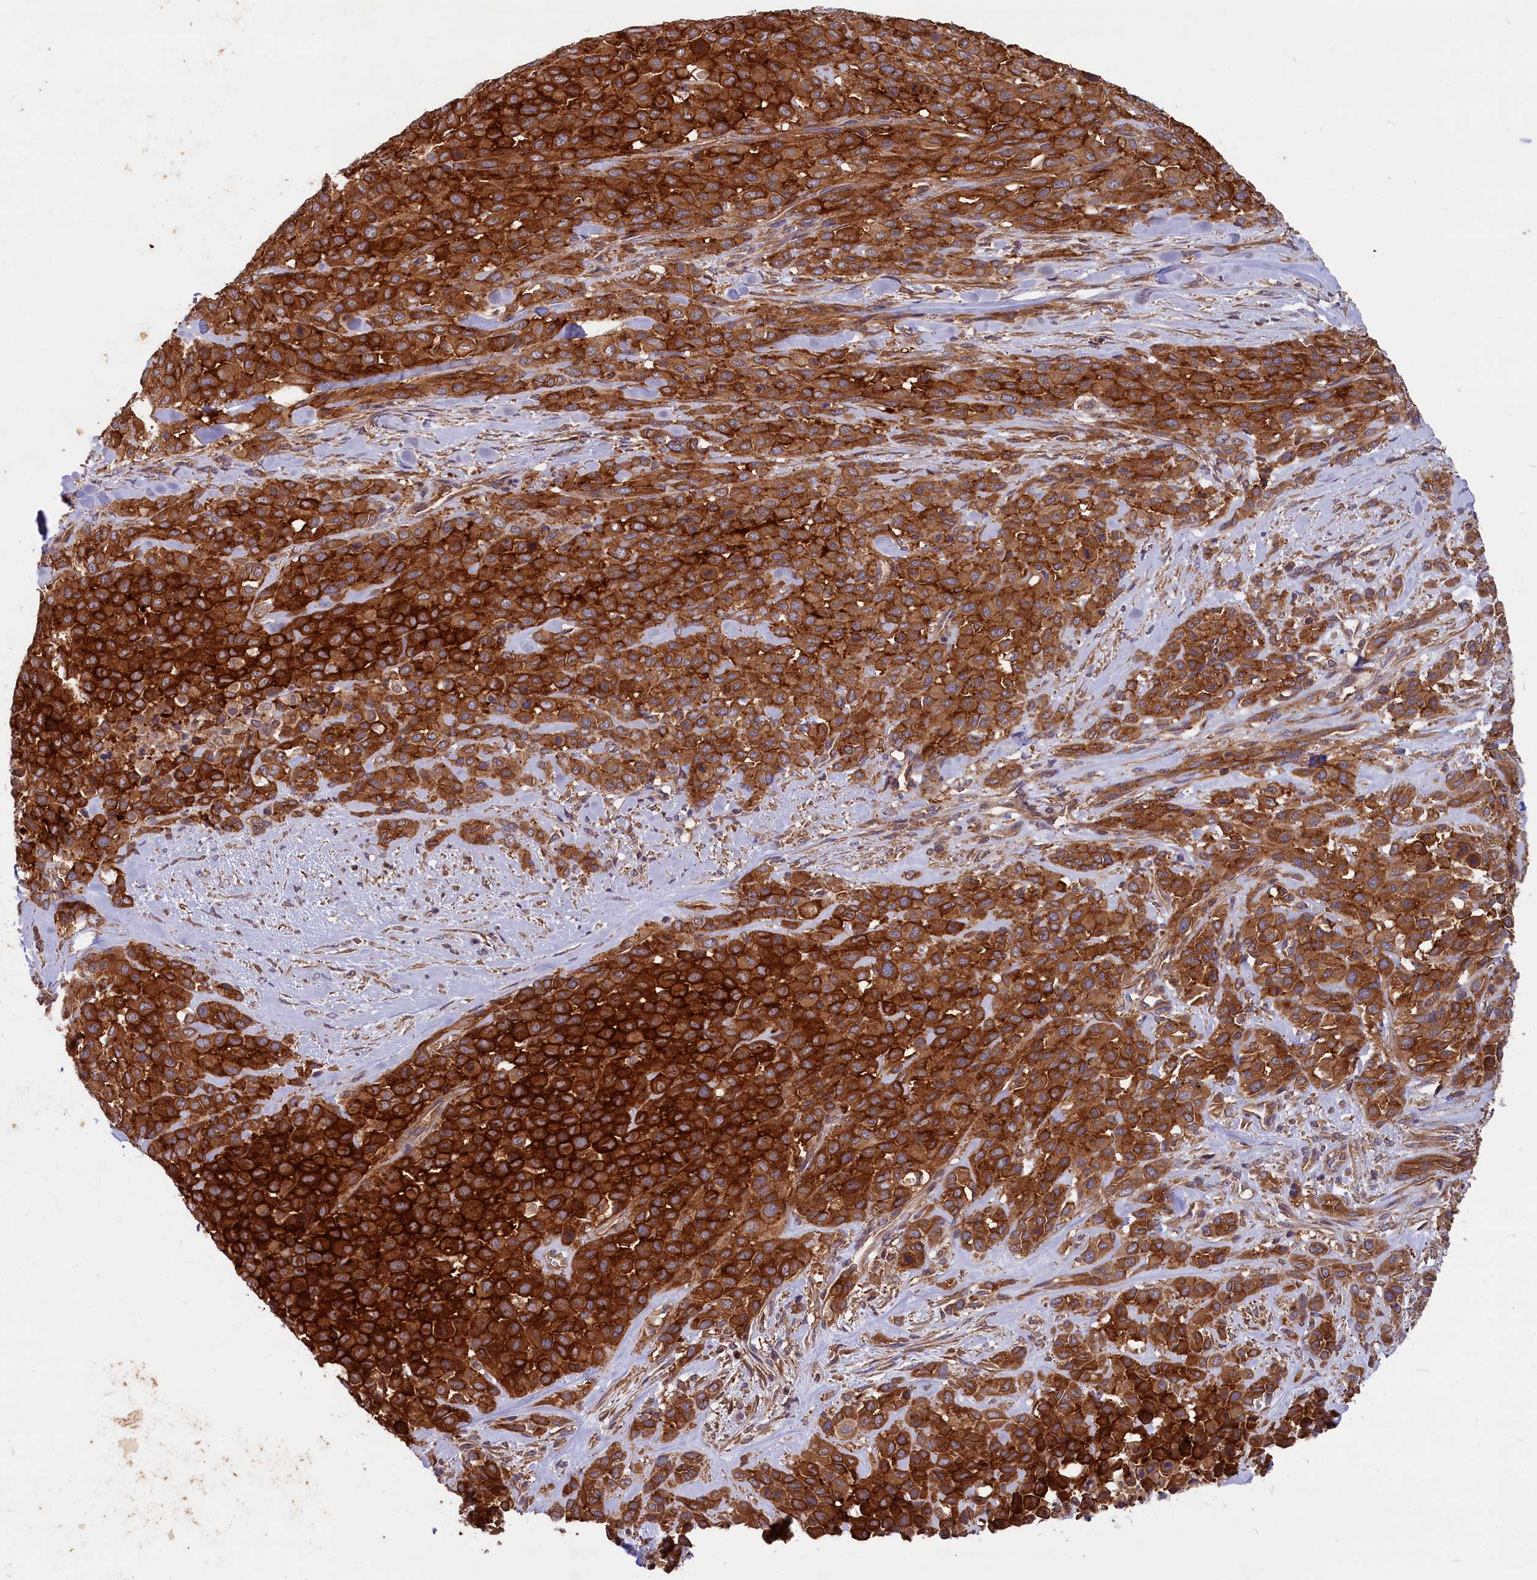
{"staining": {"intensity": "strong", "quantity": ">75%", "location": "cytoplasmic/membranous"}, "tissue": "melanoma", "cell_type": "Tumor cells", "image_type": "cancer", "snomed": [{"axis": "morphology", "description": "Malignant melanoma, Metastatic site"}, {"axis": "topography", "description": "Skin"}], "caption": "Human malignant melanoma (metastatic site) stained with a brown dye demonstrates strong cytoplasmic/membranous positive positivity in approximately >75% of tumor cells.", "gene": "MYO9B", "patient": {"sex": "female", "age": 81}}